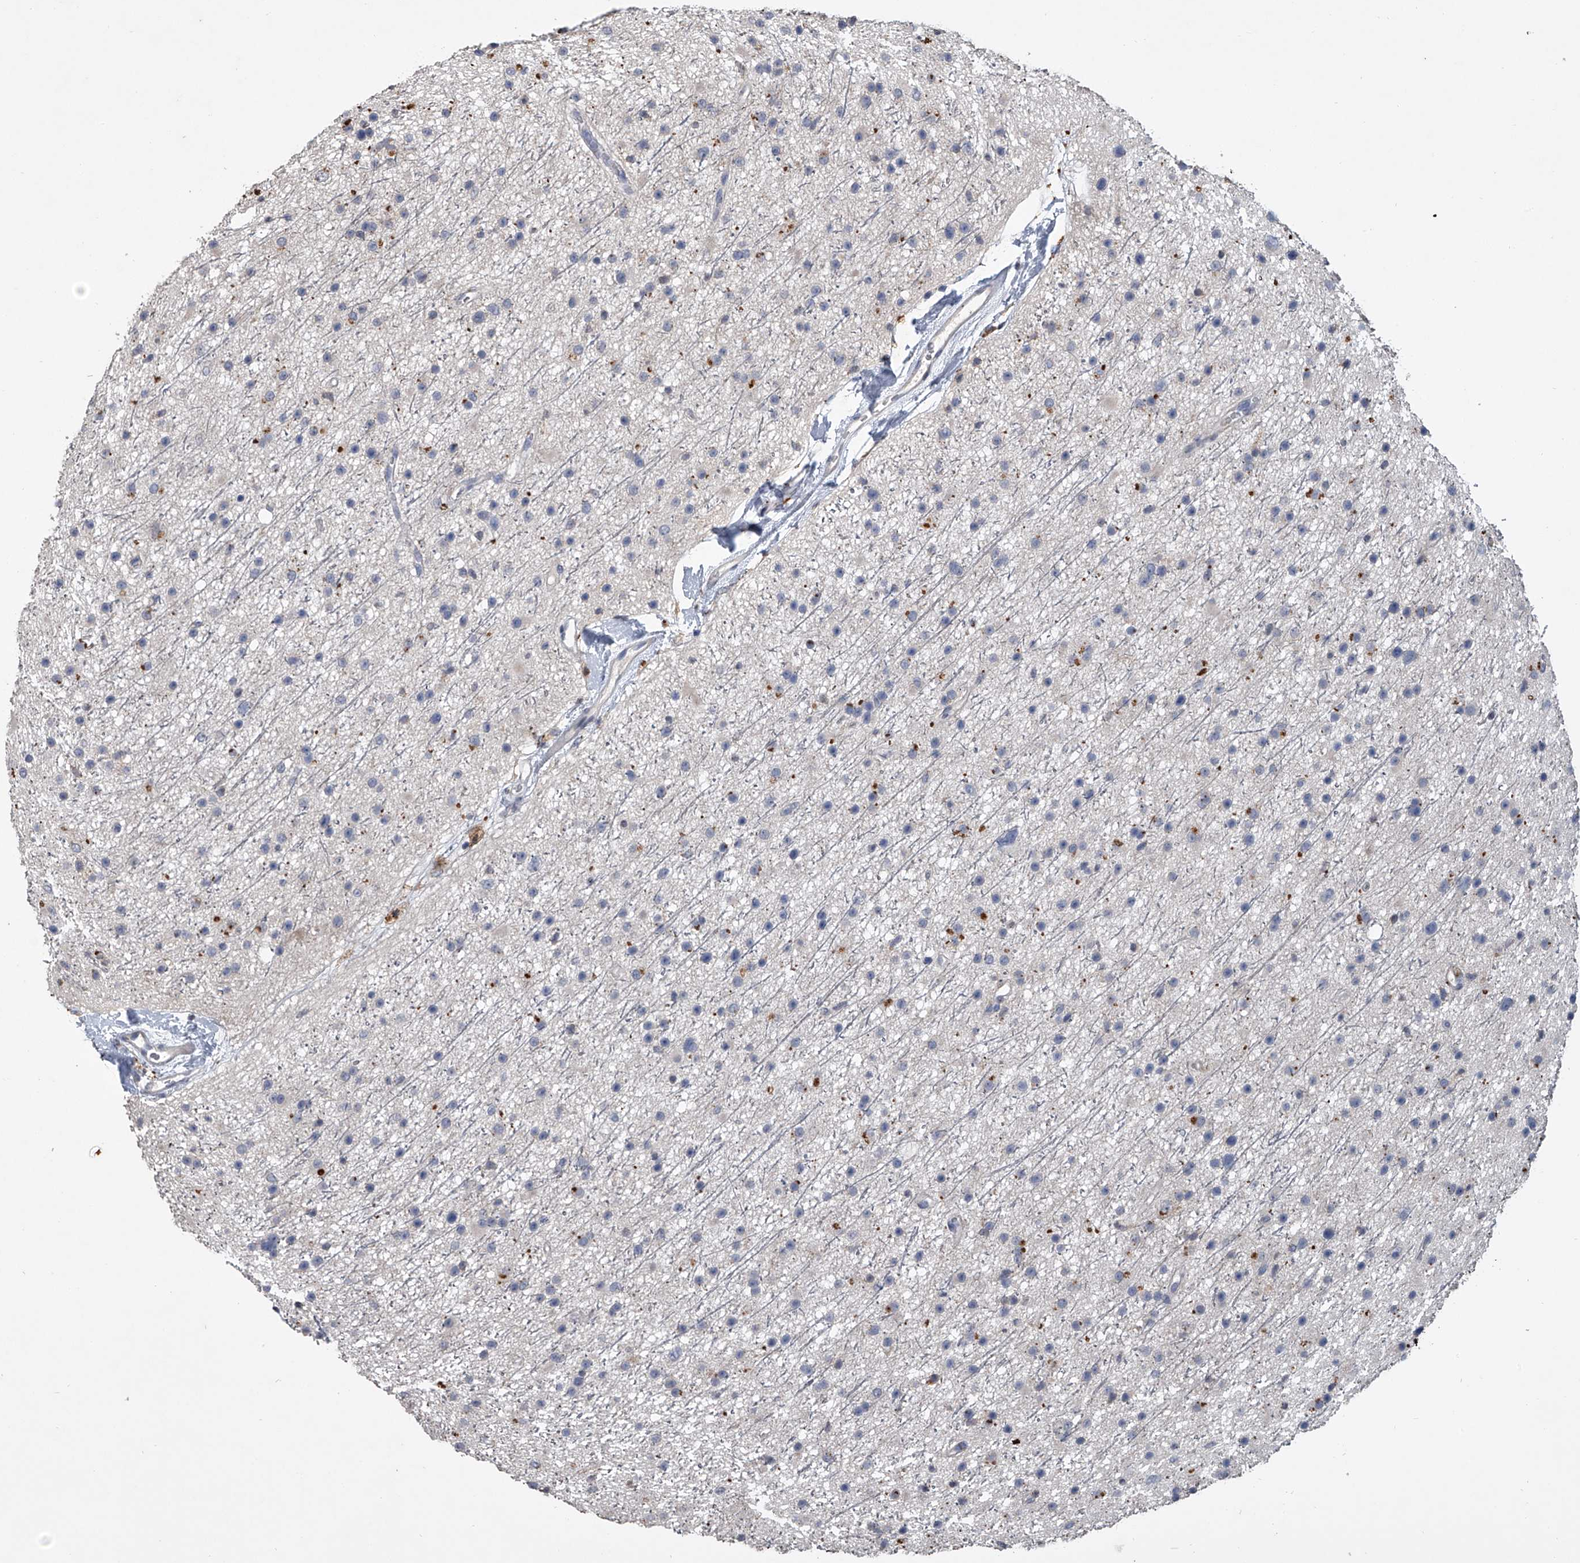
{"staining": {"intensity": "negative", "quantity": "none", "location": "none"}, "tissue": "glioma", "cell_type": "Tumor cells", "image_type": "cancer", "snomed": [{"axis": "morphology", "description": "Glioma, malignant, Low grade"}, {"axis": "topography", "description": "Cerebral cortex"}], "caption": "A high-resolution image shows immunohistochemistry staining of glioma, which demonstrates no significant positivity in tumor cells.", "gene": "DOCK9", "patient": {"sex": "female", "age": 39}}